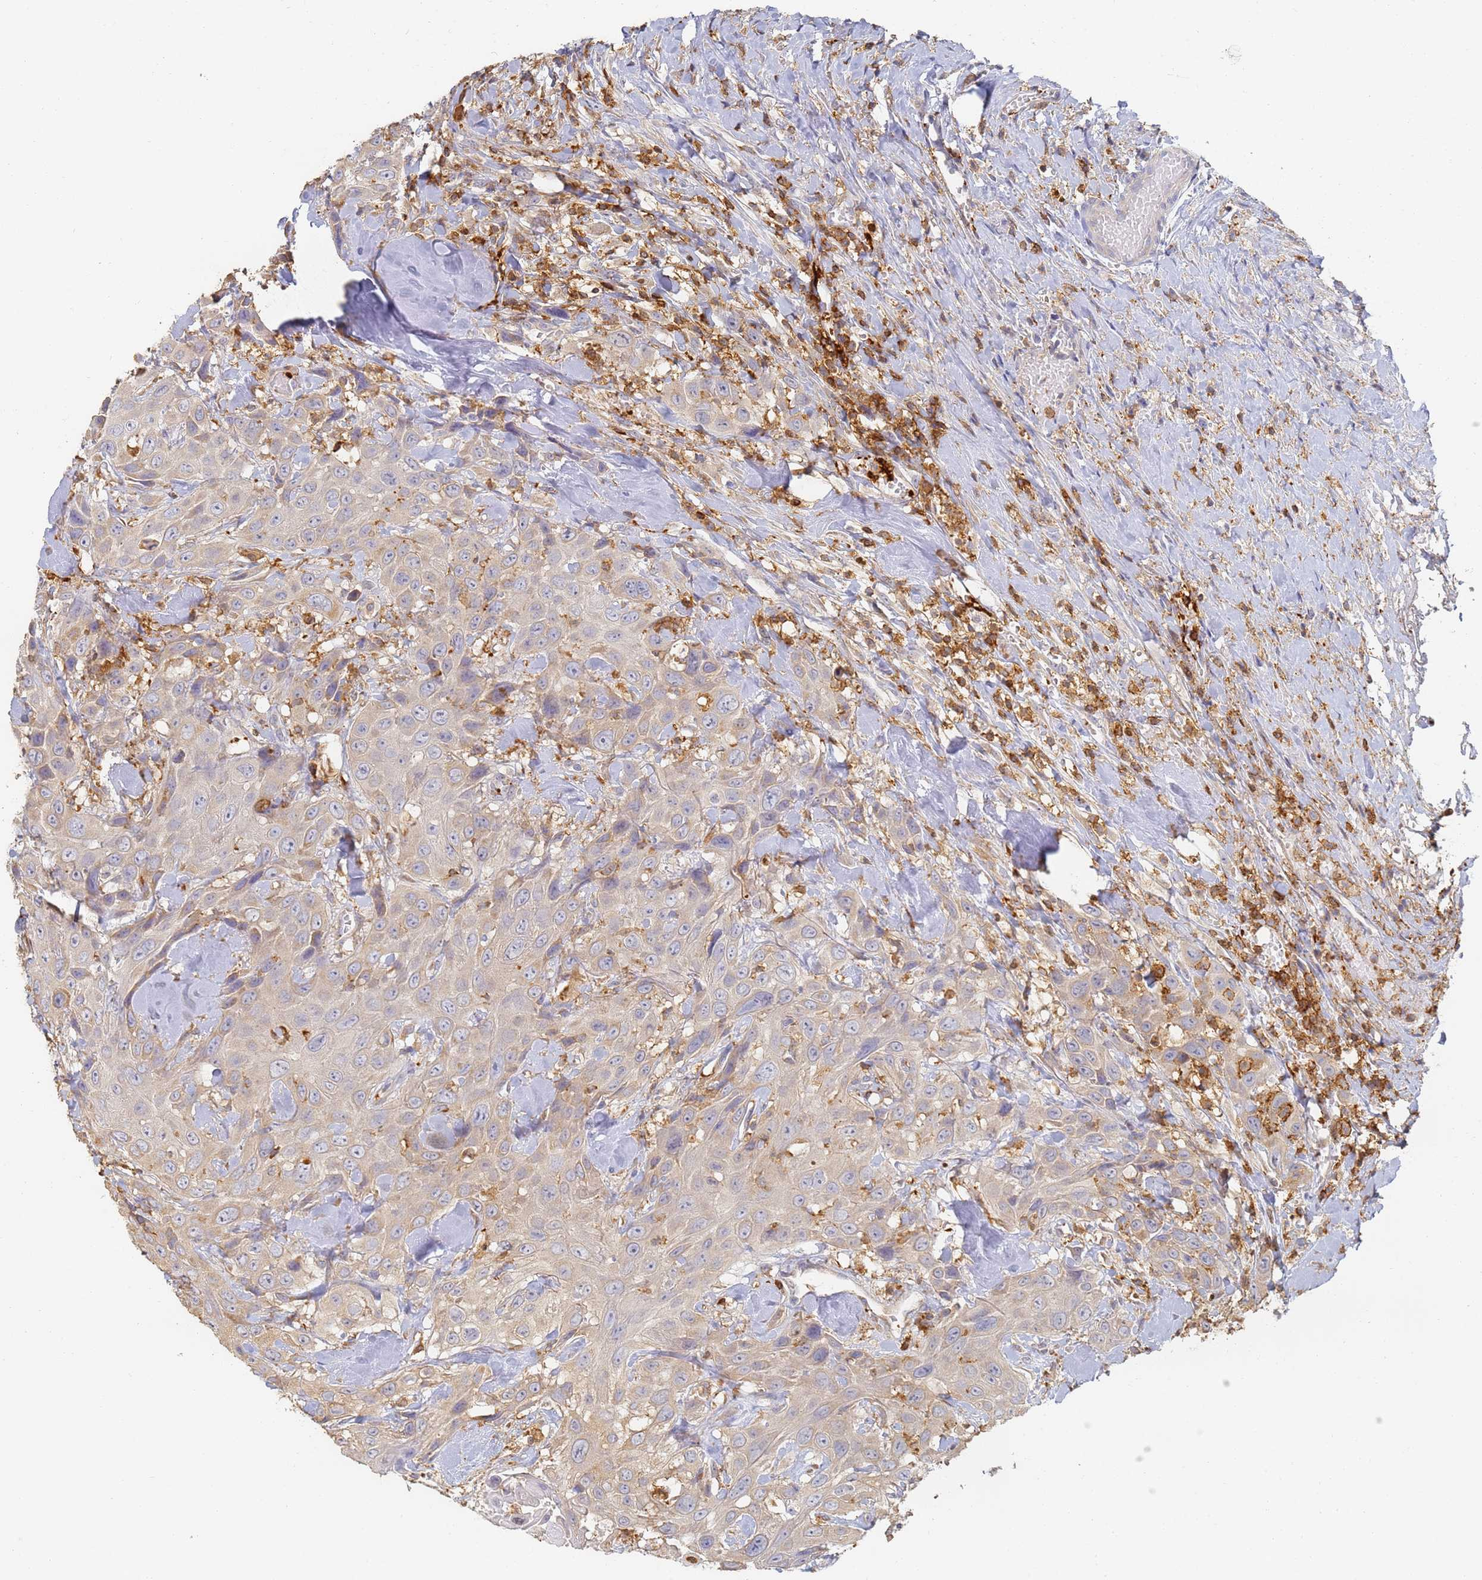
{"staining": {"intensity": "negative", "quantity": "none", "location": "none"}, "tissue": "head and neck cancer", "cell_type": "Tumor cells", "image_type": "cancer", "snomed": [{"axis": "morphology", "description": "Squamous cell carcinoma, NOS"}, {"axis": "topography", "description": "Head-Neck"}], "caption": "A high-resolution histopathology image shows immunohistochemistry staining of squamous cell carcinoma (head and neck), which reveals no significant staining in tumor cells.", "gene": "BIN2", "patient": {"sex": "male", "age": 81}}